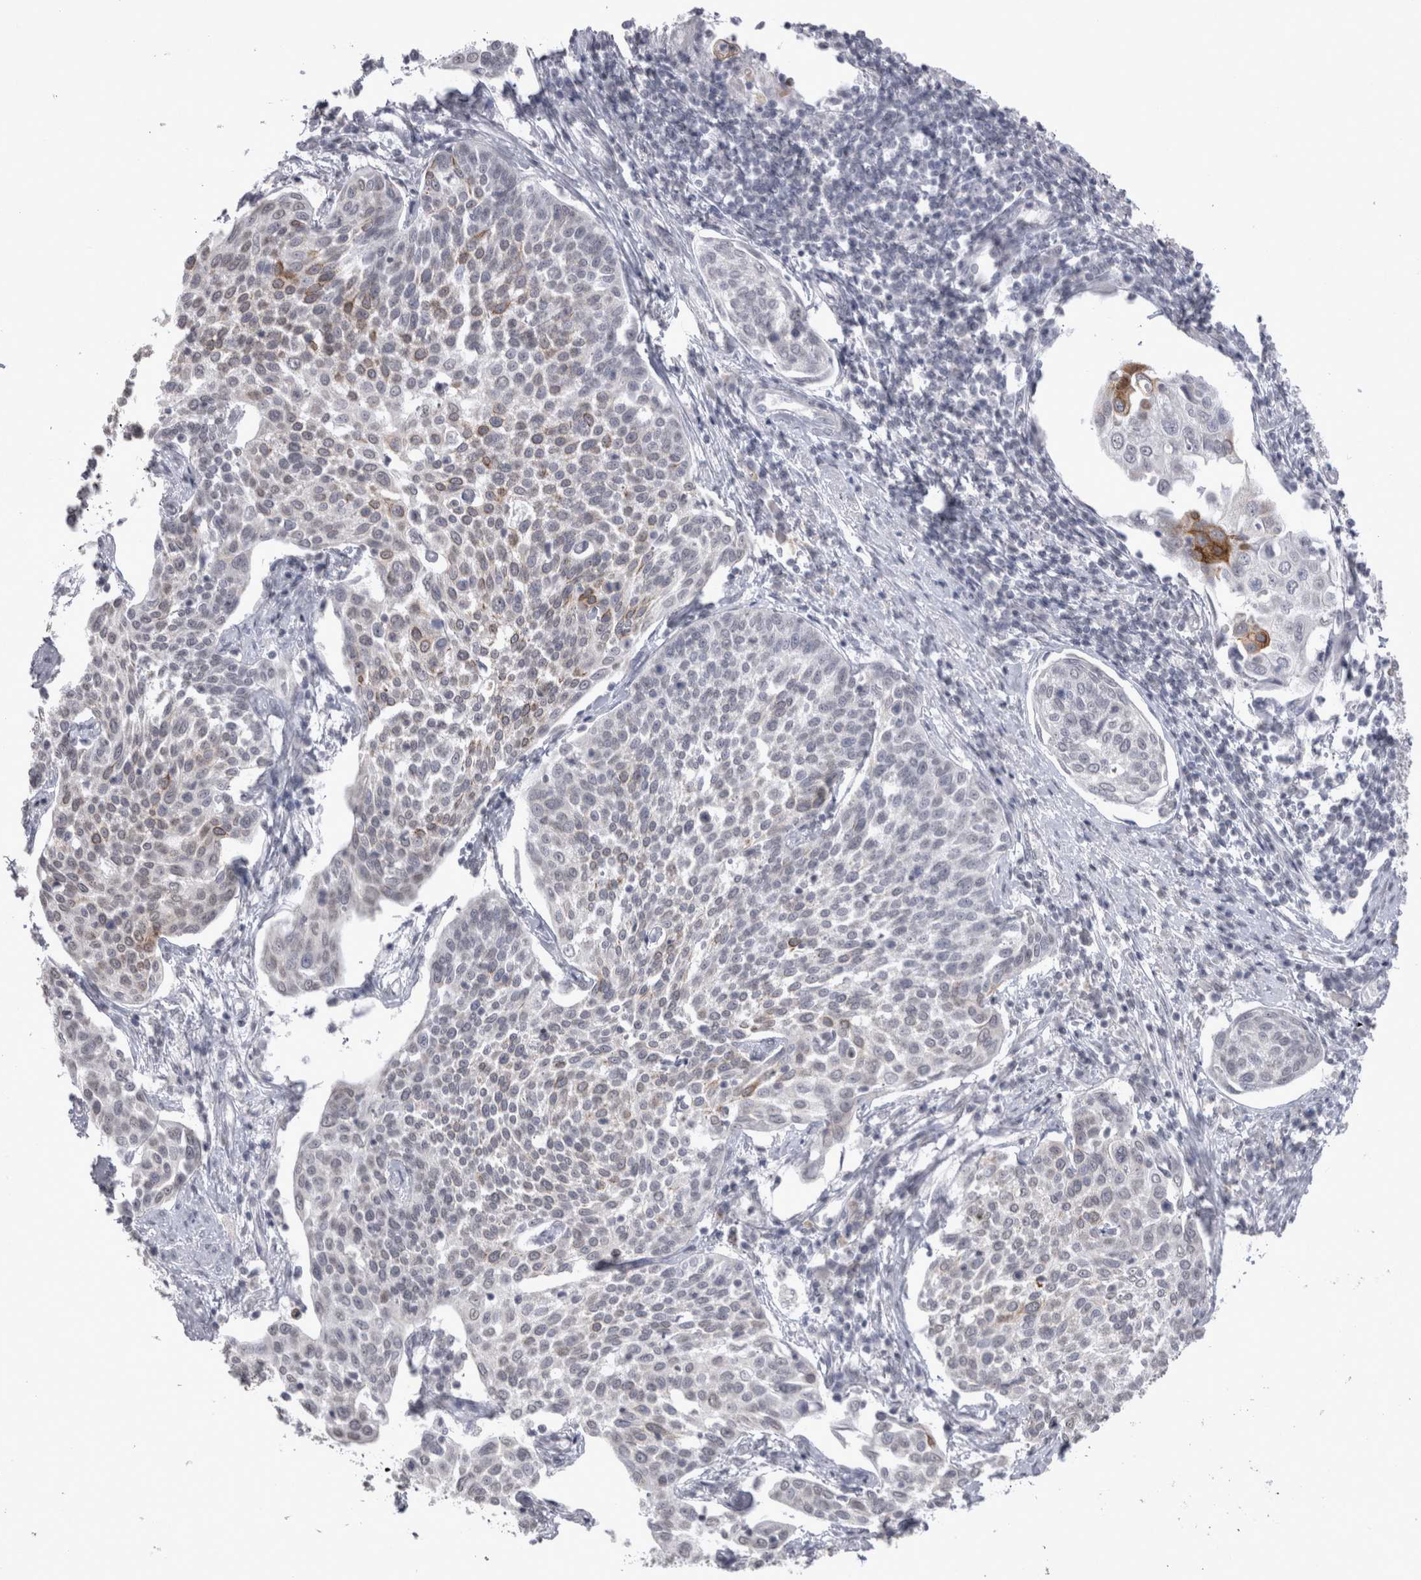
{"staining": {"intensity": "moderate", "quantity": "<25%", "location": "cytoplasmic/membranous"}, "tissue": "cervical cancer", "cell_type": "Tumor cells", "image_type": "cancer", "snomed": [{"axis": "morphology", "description": "Squamous cell carcinoma, NOS"}, {"axis": "topography", "description": "Cervix"}], "caption": "About <25% of tumor cells in squamous cell carcinoma (cervical) reveal moderate cytoplasmic/membranous protein staining as visualized by brown immunohistochemical staining.", "gene": "DDX4", "patient": {"sex": "female", "age": 34}}